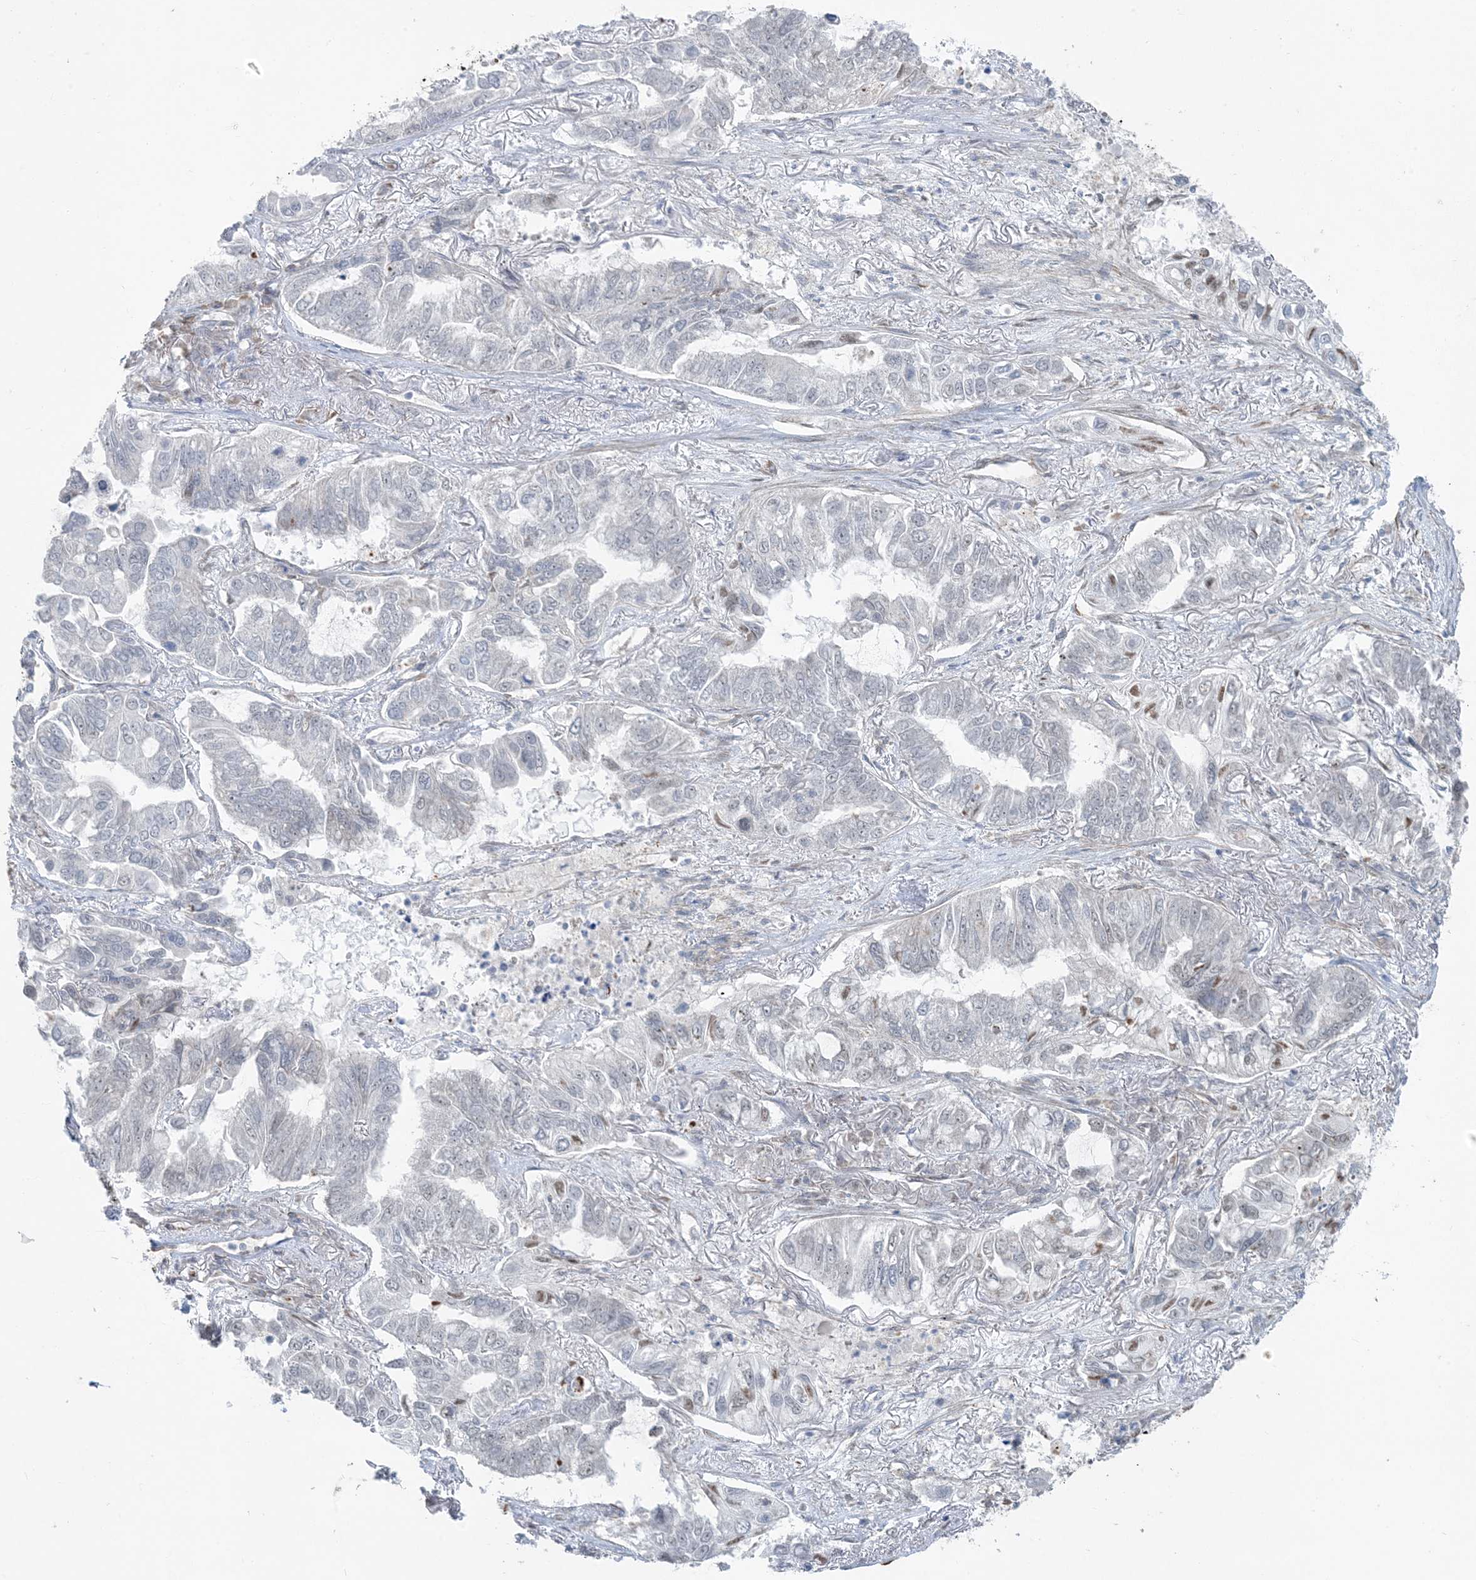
{"staining": {"intensity": "negative", "quantity": "none", "location": "none"}, "tissue": "lung cancer", "cell_type": "Tumor cells", "image_type": "cancer", "snomed": [{"axis": "morphology", "description": "Adenocarcinoma, NOS"}, {"axis": "topography", "description": "Lung"}], "caption": "Tumor cells show no significant protein expression in lung cancer (adenocarcinoma).", "gene": "CHCHD4", "patient": {"sex": "male", "age": 64}}